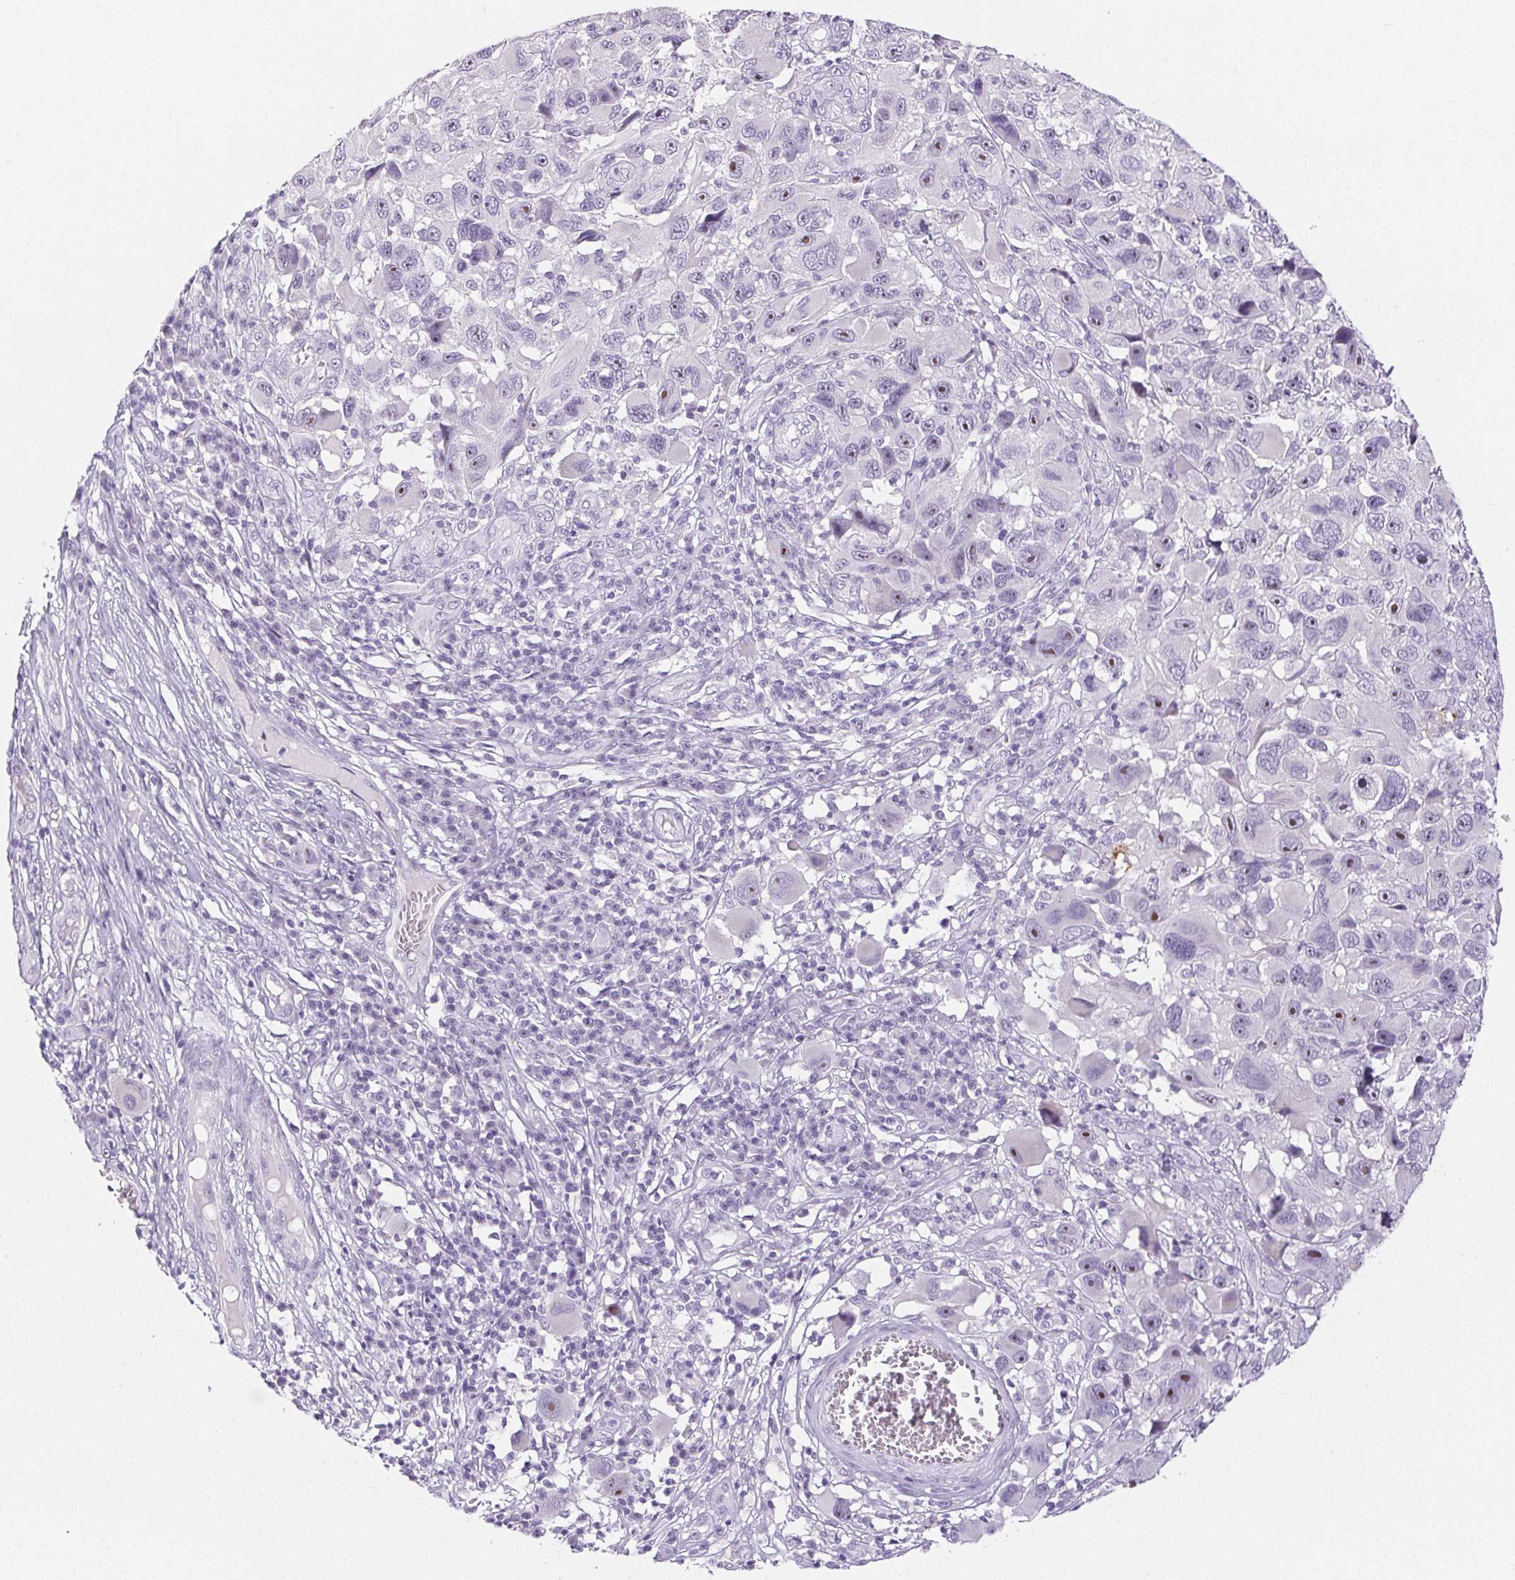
{"staining": {"intensity": "moderate", "quantity": "<25%", "location": "nuclear"}, "tissue": "melanoma", "cell_type": "Tumor cells", "image_type": "cancer", "snomed": [{"axis": "morphology", "description": "Malignant melanoma, NOS"}, {"axis": "topography", "description": "Skin"}], "caption": "Melanoma stained with a protein marker exhibits moderate staining in tumor cells.", "gene": "ST8SIA3", "patient": {"sex": "male", "age": 53}}